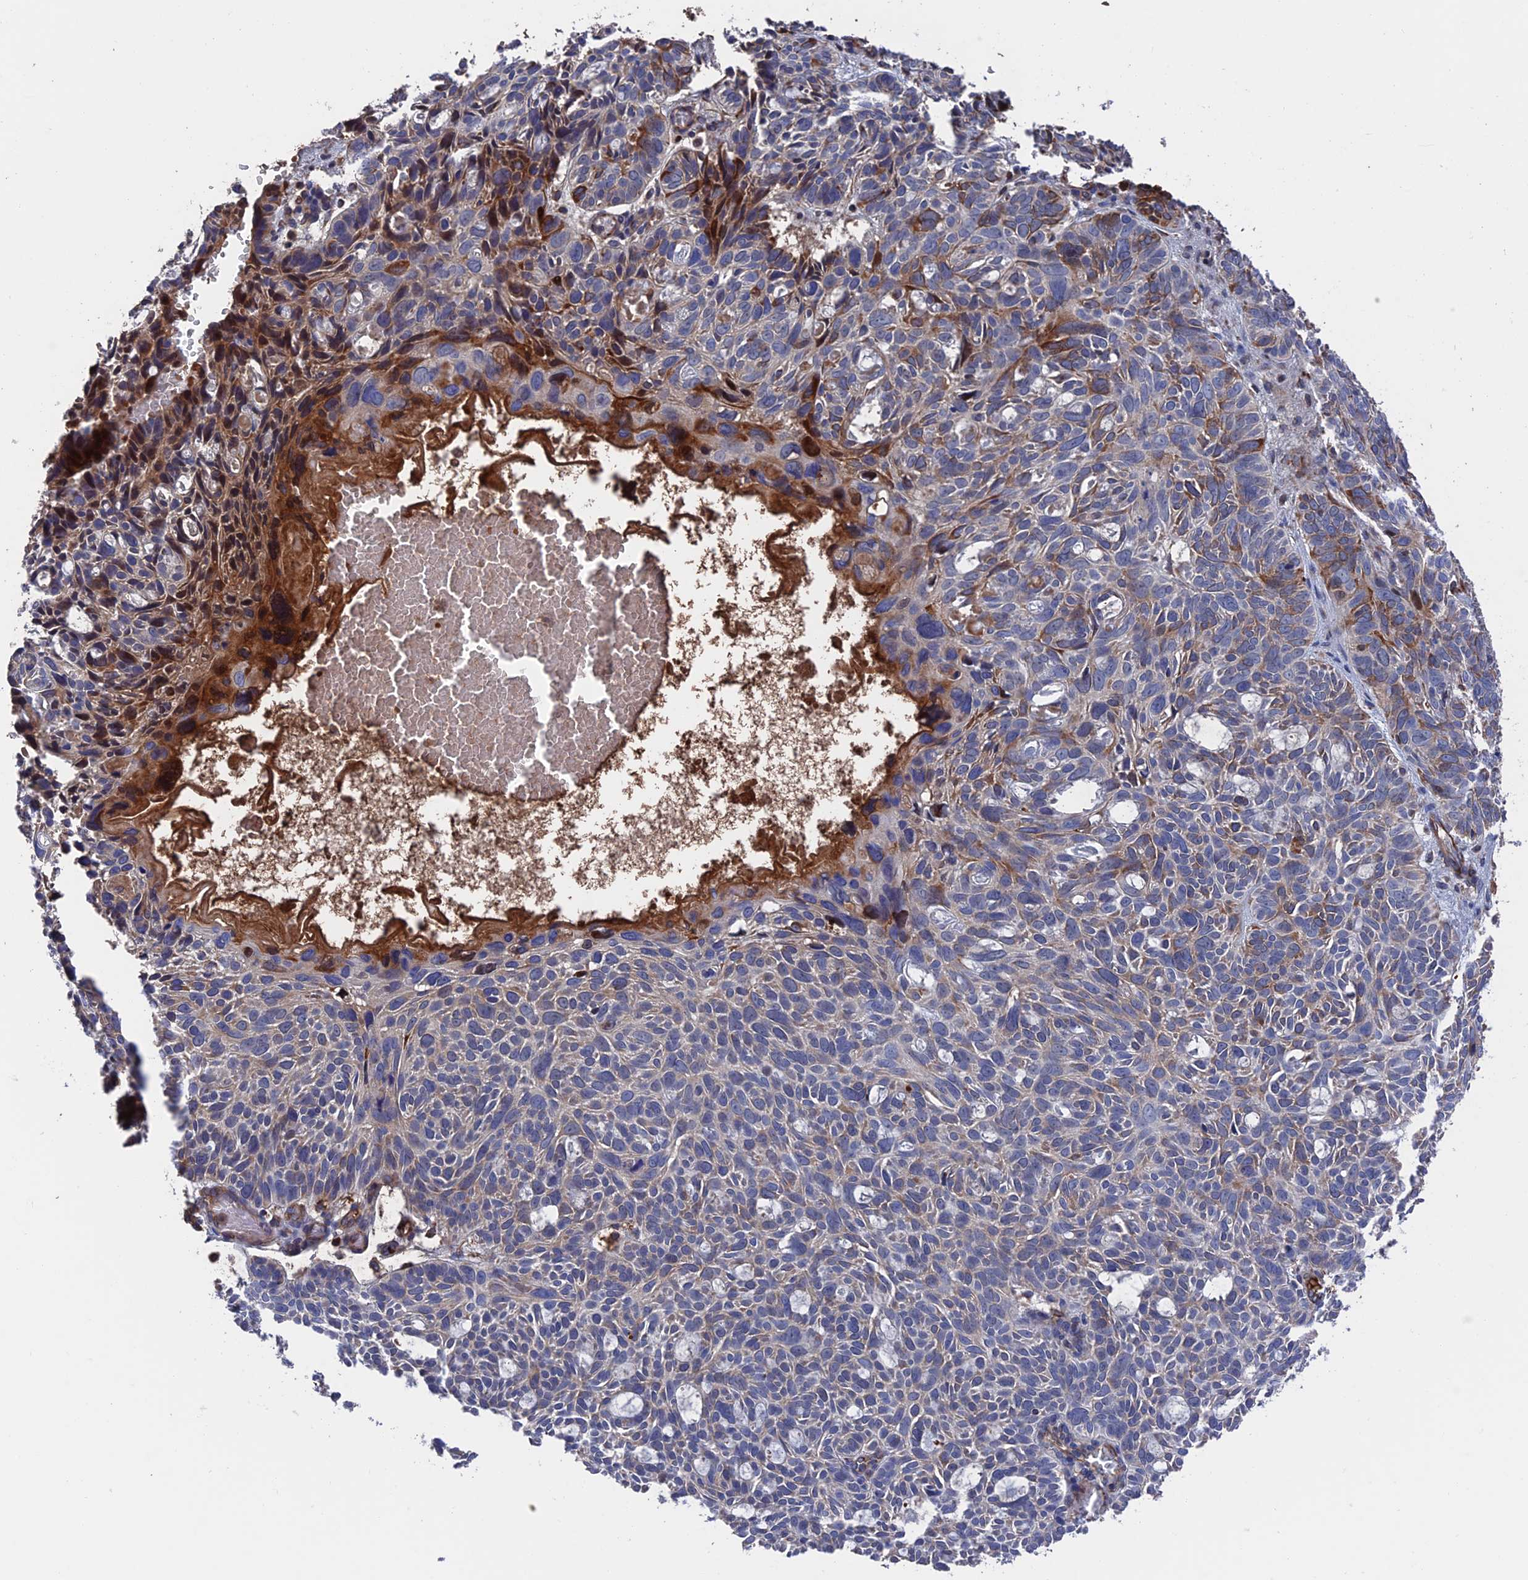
{"staining": {"intensity": "moderate", "quantity": "<25%", "location": "cytoplasmic/membranous"}, "tissue": "skin cancer", "cell_type": "Tumor cells", "image_type": "cancer", "snomed": [{"axis": "morphology", "description": "Basal cell carcinoma"}, {"axis": "topography", "description": "Skin"}], "caption": "IHC image of human skin cancer stained for a protein (brown), which reveals low levels of moderate cytoplasmic/membranous expression in about <25% of tumor cells.", "gene": "HPF1", "patient": {"sex": "male", "age": 69}}